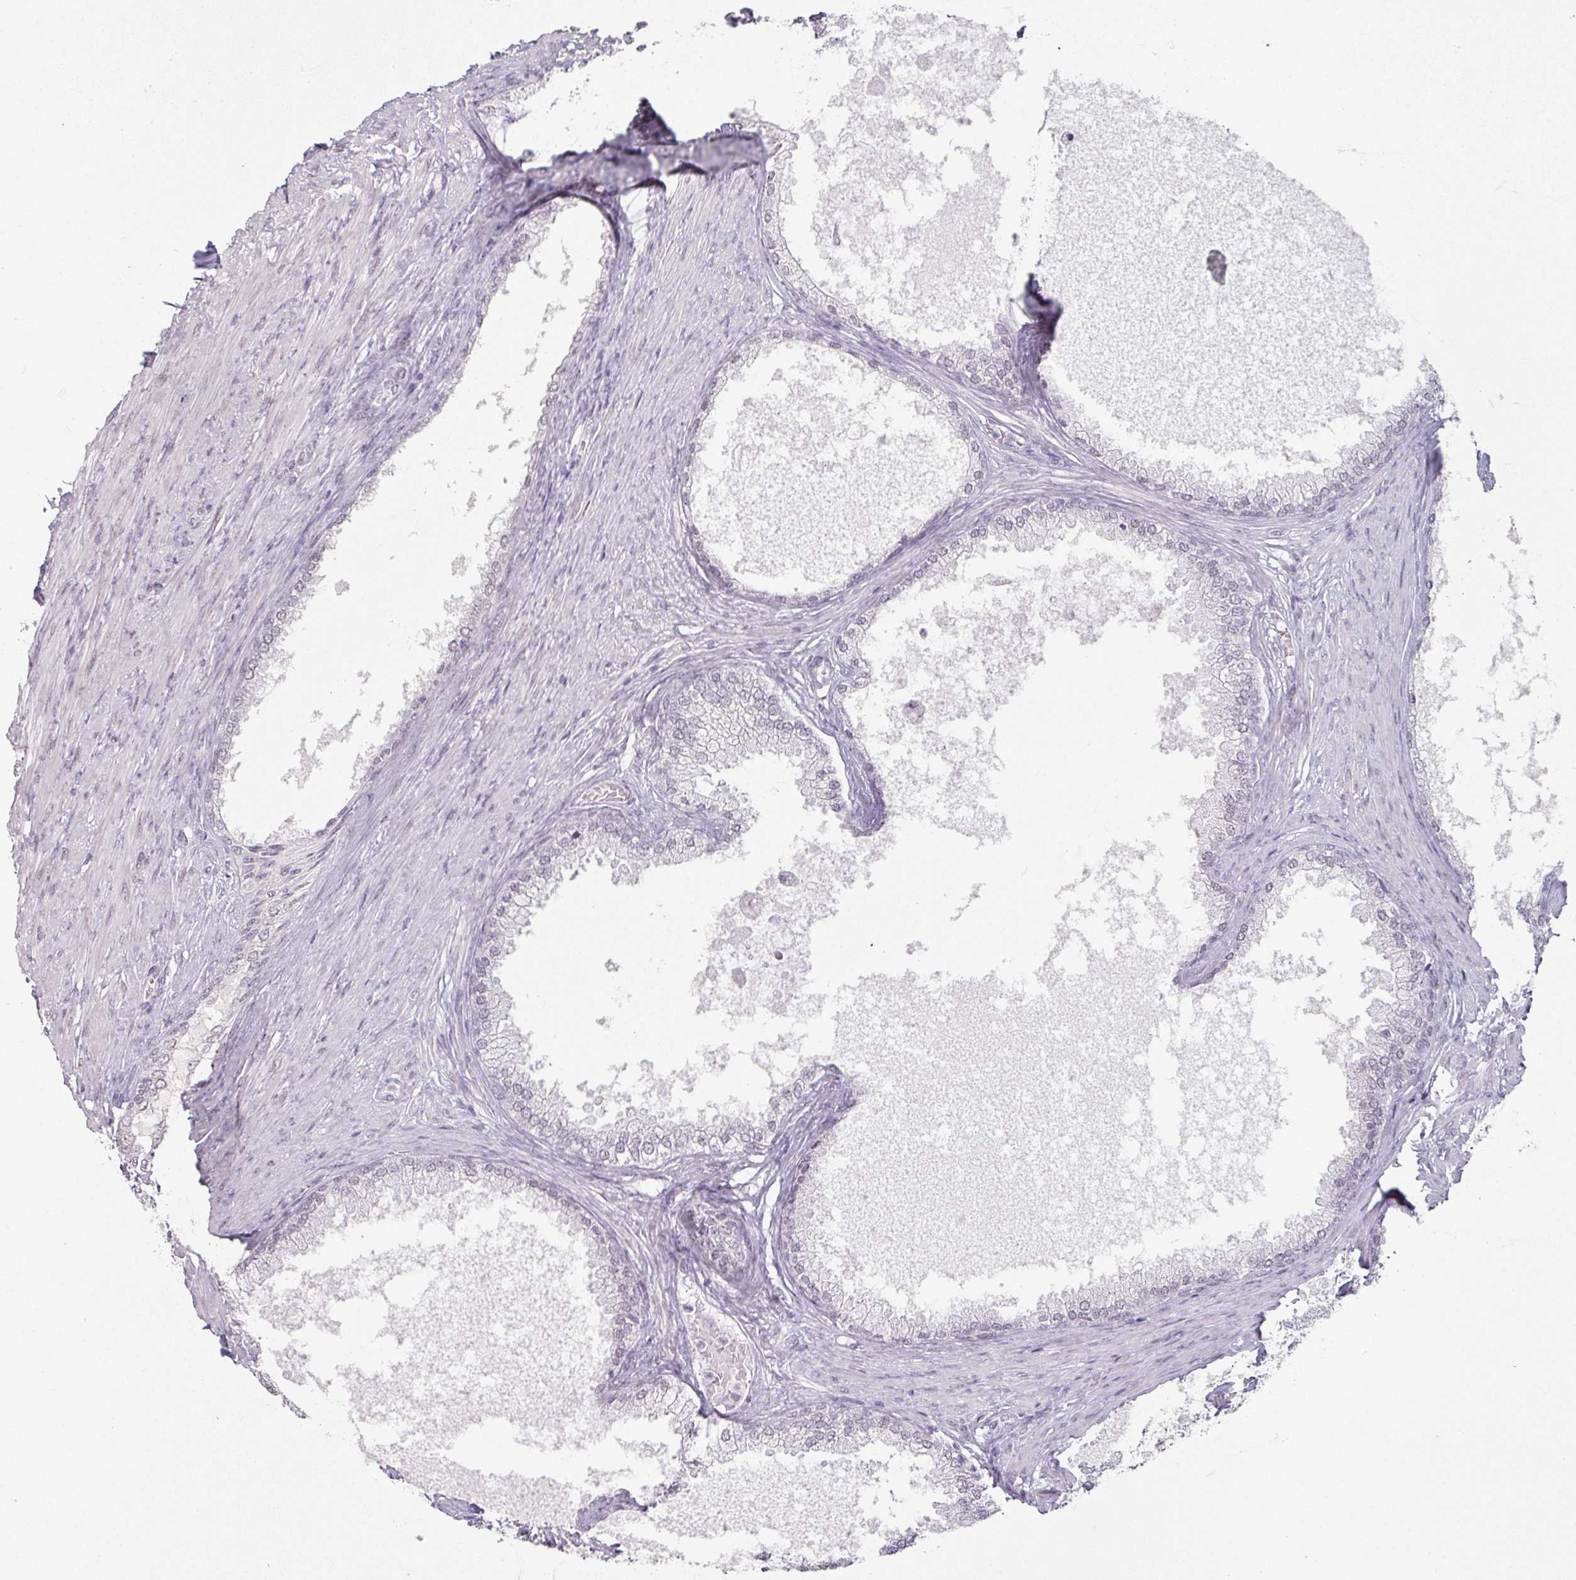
{"staining": {"intensity": "negative", "quantity": "none", "location": "none"}, "tissue": "prostate", "cell_type": "Glandular cells", "image_type": "normal", "snomed": [{"axis": "morphology", "description": "Normal tissue, NOS"}, {"axis": "topography", "description": "Prostate"}], "caption": "This is an immunohistochemistry histopathology image of normal prostate. There is no positivity in glandular cells.", "gene": "SPRR1A", "patient": {"sex": "male", "age": 76}}